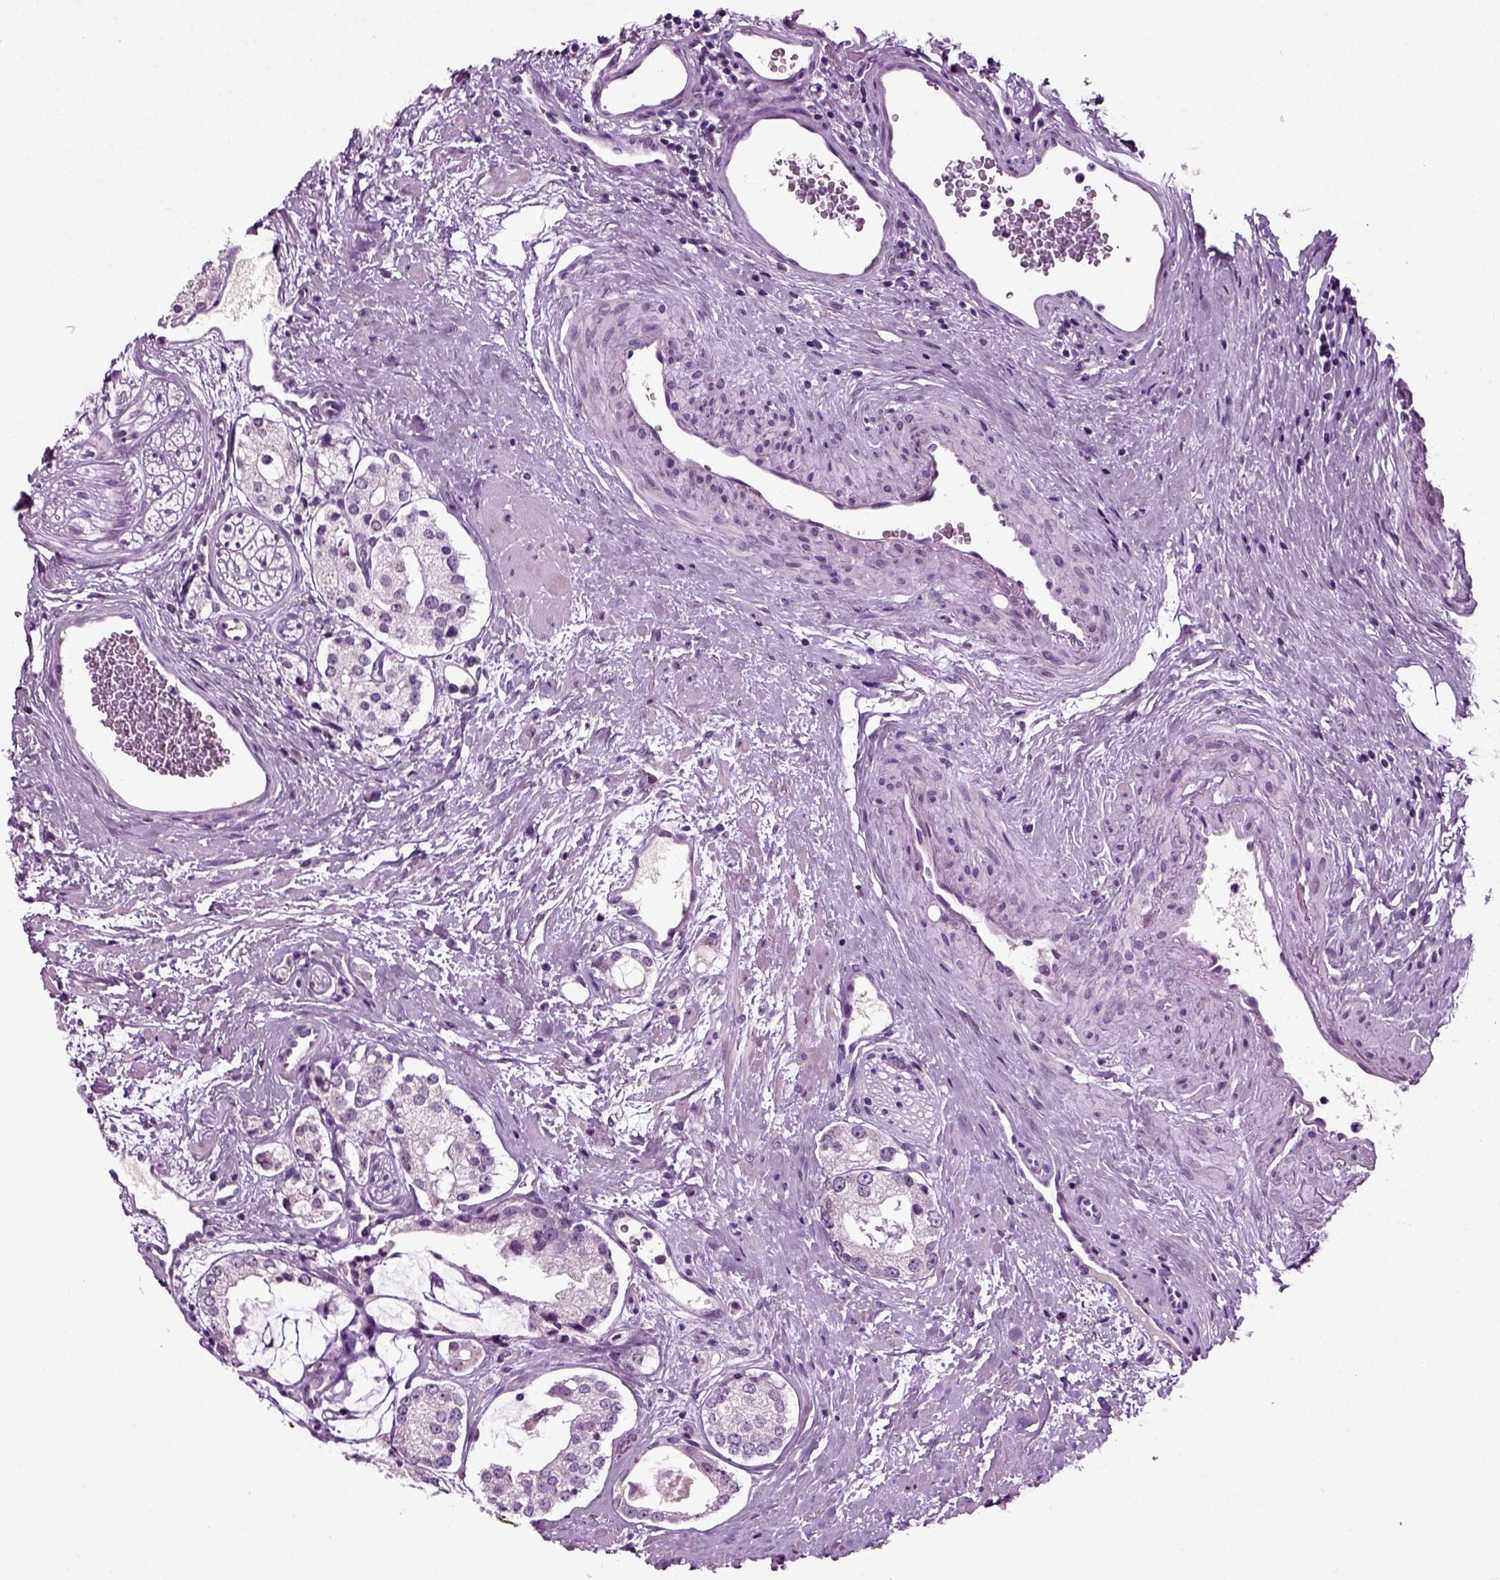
{"staining": {"intensity": "negative", "quantity": "none", "location": "none"}, "tissue": "prostate cancer", "cell_type": "Tumor cells", "image_type": "cancer", "snomed": [{"axis": "morphology", "description": "Adenocarcinoma, NOS"}, {"axis": "topography", "description": "Prostate"}], "caption": "This is an immunohistochemistry (IHC) micrograph of prostate cancer. There is no staining in tumor cells.", "gene": "SPATA17", "patient": {"sex": "male", "age": 66}}